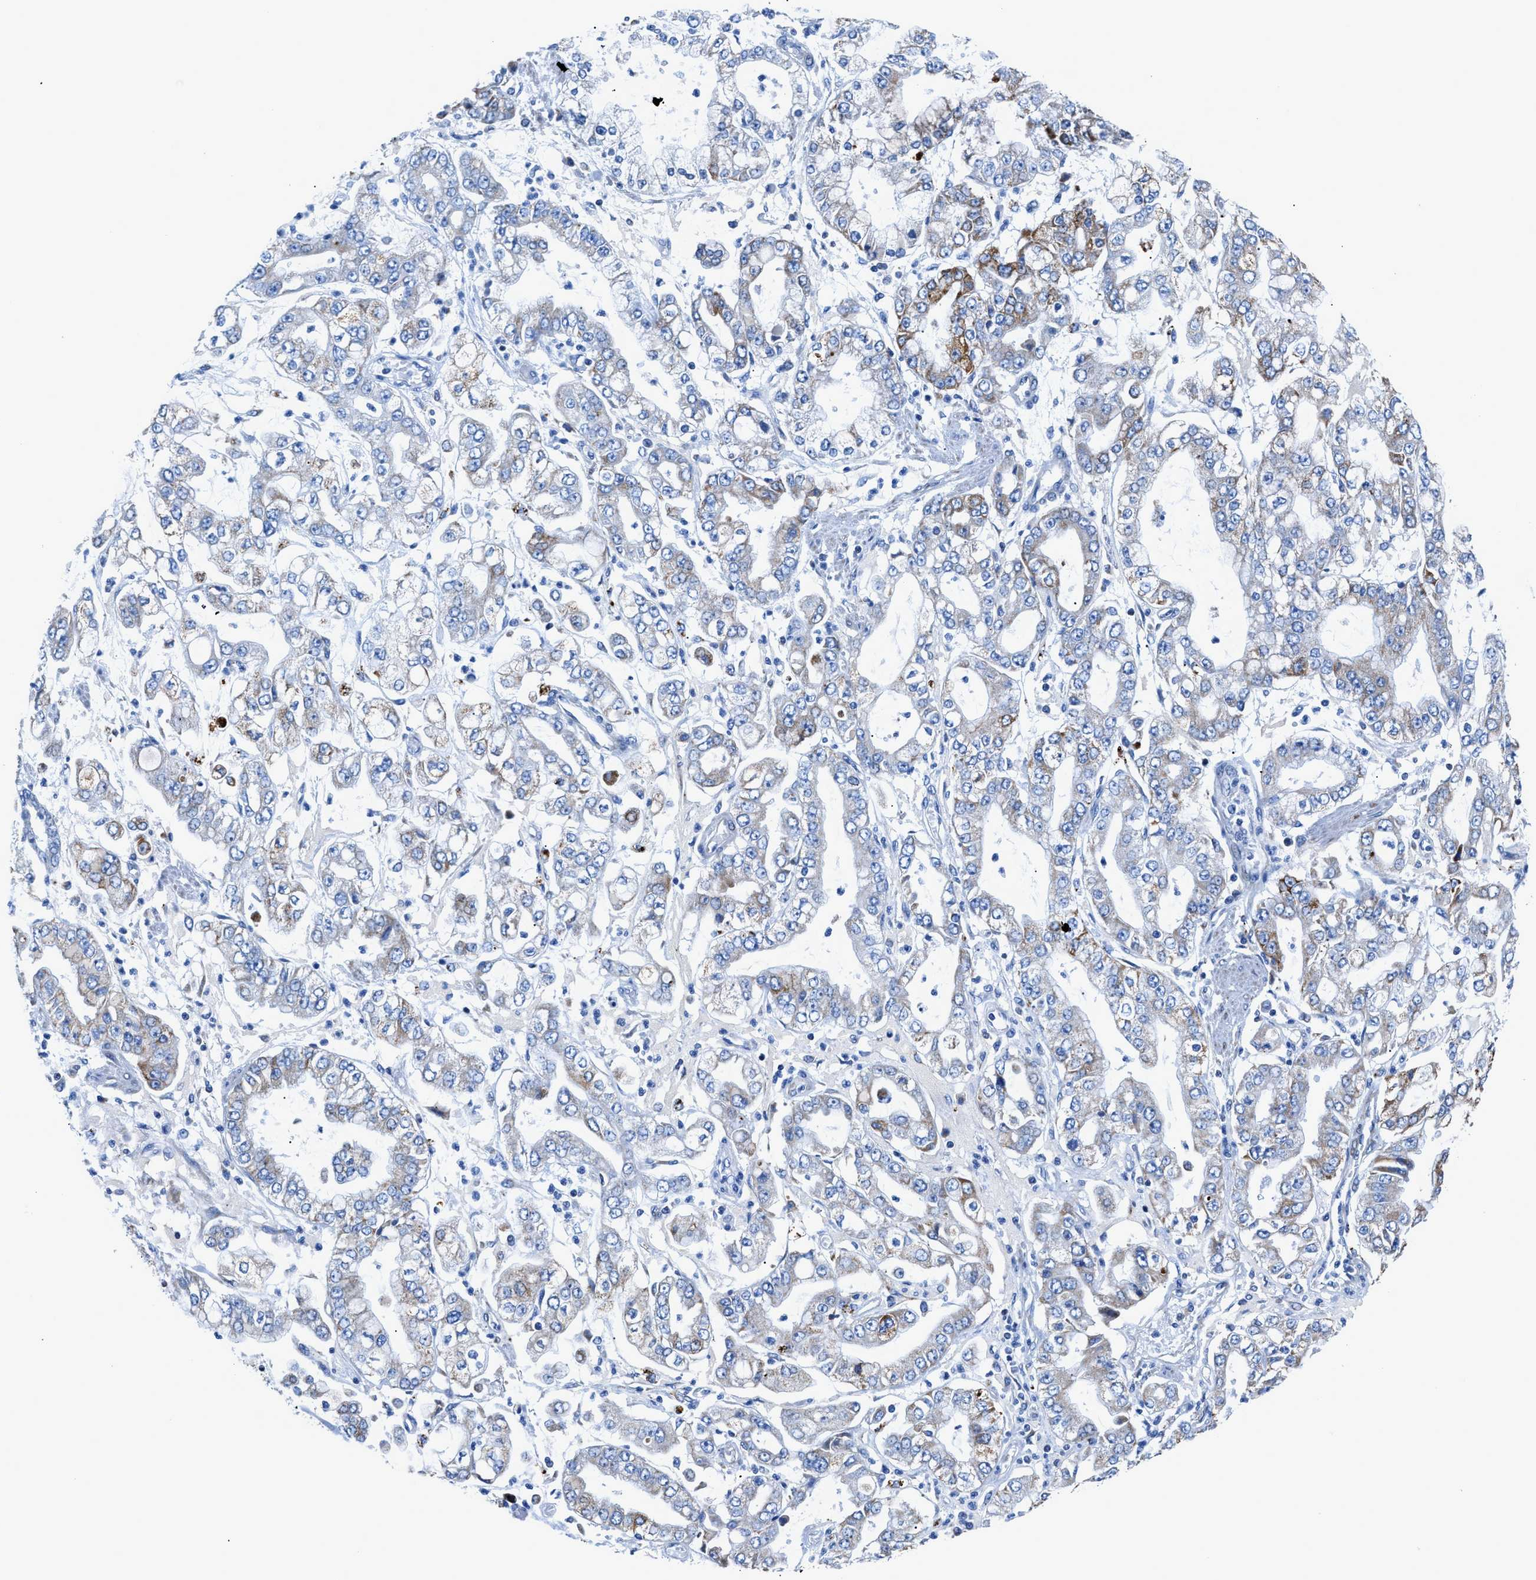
{"staining": {"intensity": "moderate", "quantity": "<25%", "location": "cytoplasmic/membranous"}, "tissue": "stomach cancer", "cell_type": "Tumor cells", "image_type": "cancer", "snomed": [{"axis": "morphology", "description": "Adenocarcinoma, NOS"}, {"axis": "topography", "description": "Stomach"}], "caption": "Stomach adenocarcinoma was stained to show a protein in brown. There is low levels of moderate cytoplasmic/membranous expression in approximately <25% of tumor cells. The staining is performed using DAB brown chromogen to label protein expression. The nuclei are counter-stained blue using hematoxylin.", "gene": "ZDHHC3", "patient": {"sex": "male", "age": 76}}